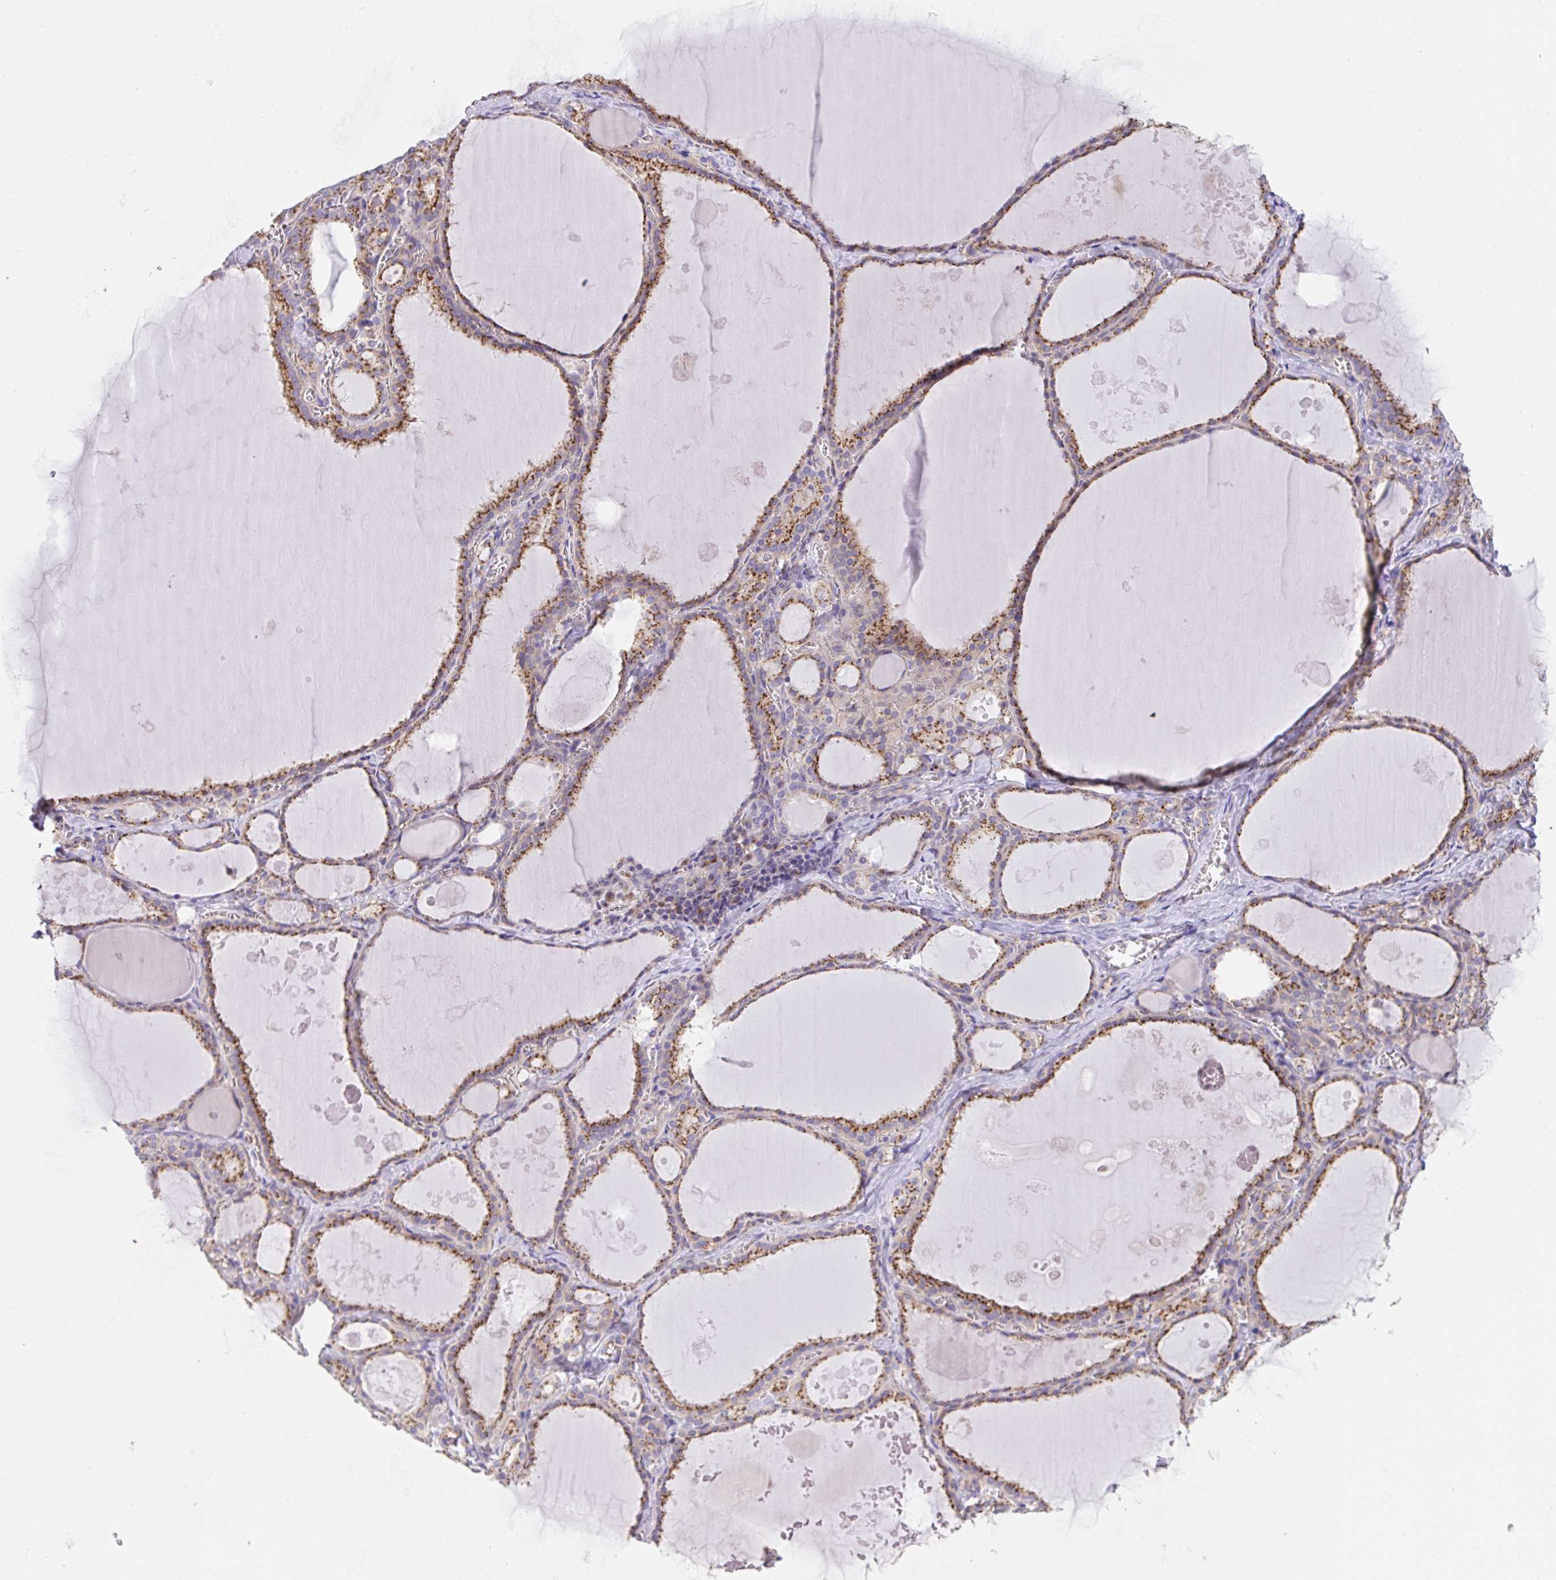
{"staining": {"intensity": "moderate", "quantity": ">75%", "location": "cytoplasmic/membranous"}, "tissue": "thyroid gland", "cell_type": "Glandular cells", "image_type": "normal", "snomed": [{"axis": "morphology", "description": "Normal tissue, NOS"}, {"axis": "topography", "description": "Thyroid gland"}], "caption": "Brown immunohistochemical staining in benign thyroid gland demonstrates moderate cytoplasmic/membranous staining in approximately >75% of glandular cells.", "gene": "MIA3", "patient": {"sex": "male", "age": 56}}